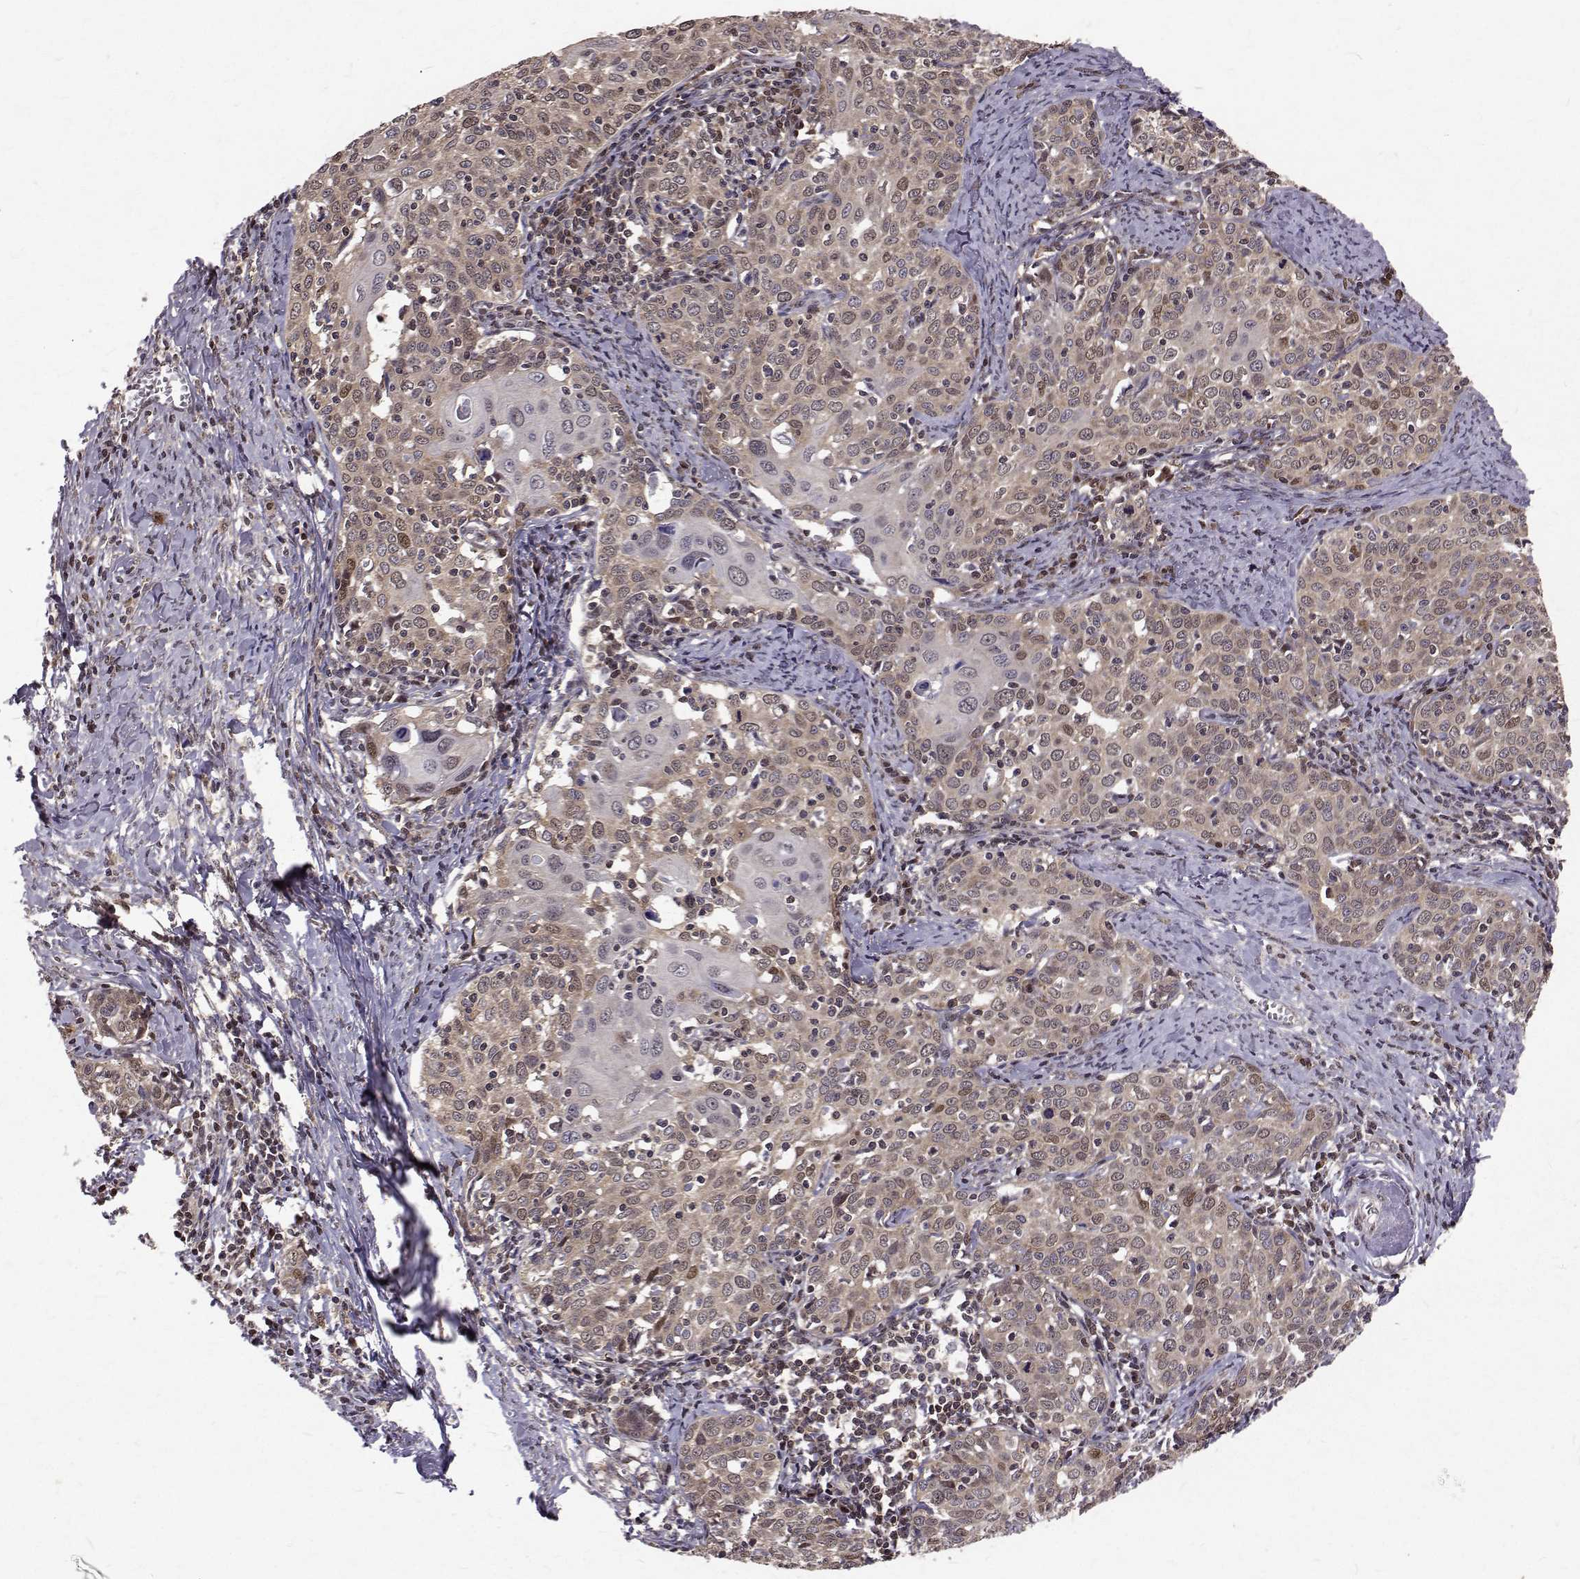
{"staining": {"intensity": "weak", "quantity": "25%-75%", "location": "nuclear"}, "tissue": "cervical cancer", "cell_type": "Tumor cells", "image_type": "cancer", "snomed": [{"axis": "morphology", "description": "Squamous cell carcinoma, NOS"}, {"axis": "topography", "description": "Cervix"}], "caption": "There is low levels of weak nuclear expression in tumor cells of cervical cancer, as demonstrated by immunohistochemical staining (brown color).", "gene": "NIF3L1", "patient": {"sex": "female", "age": 62}}